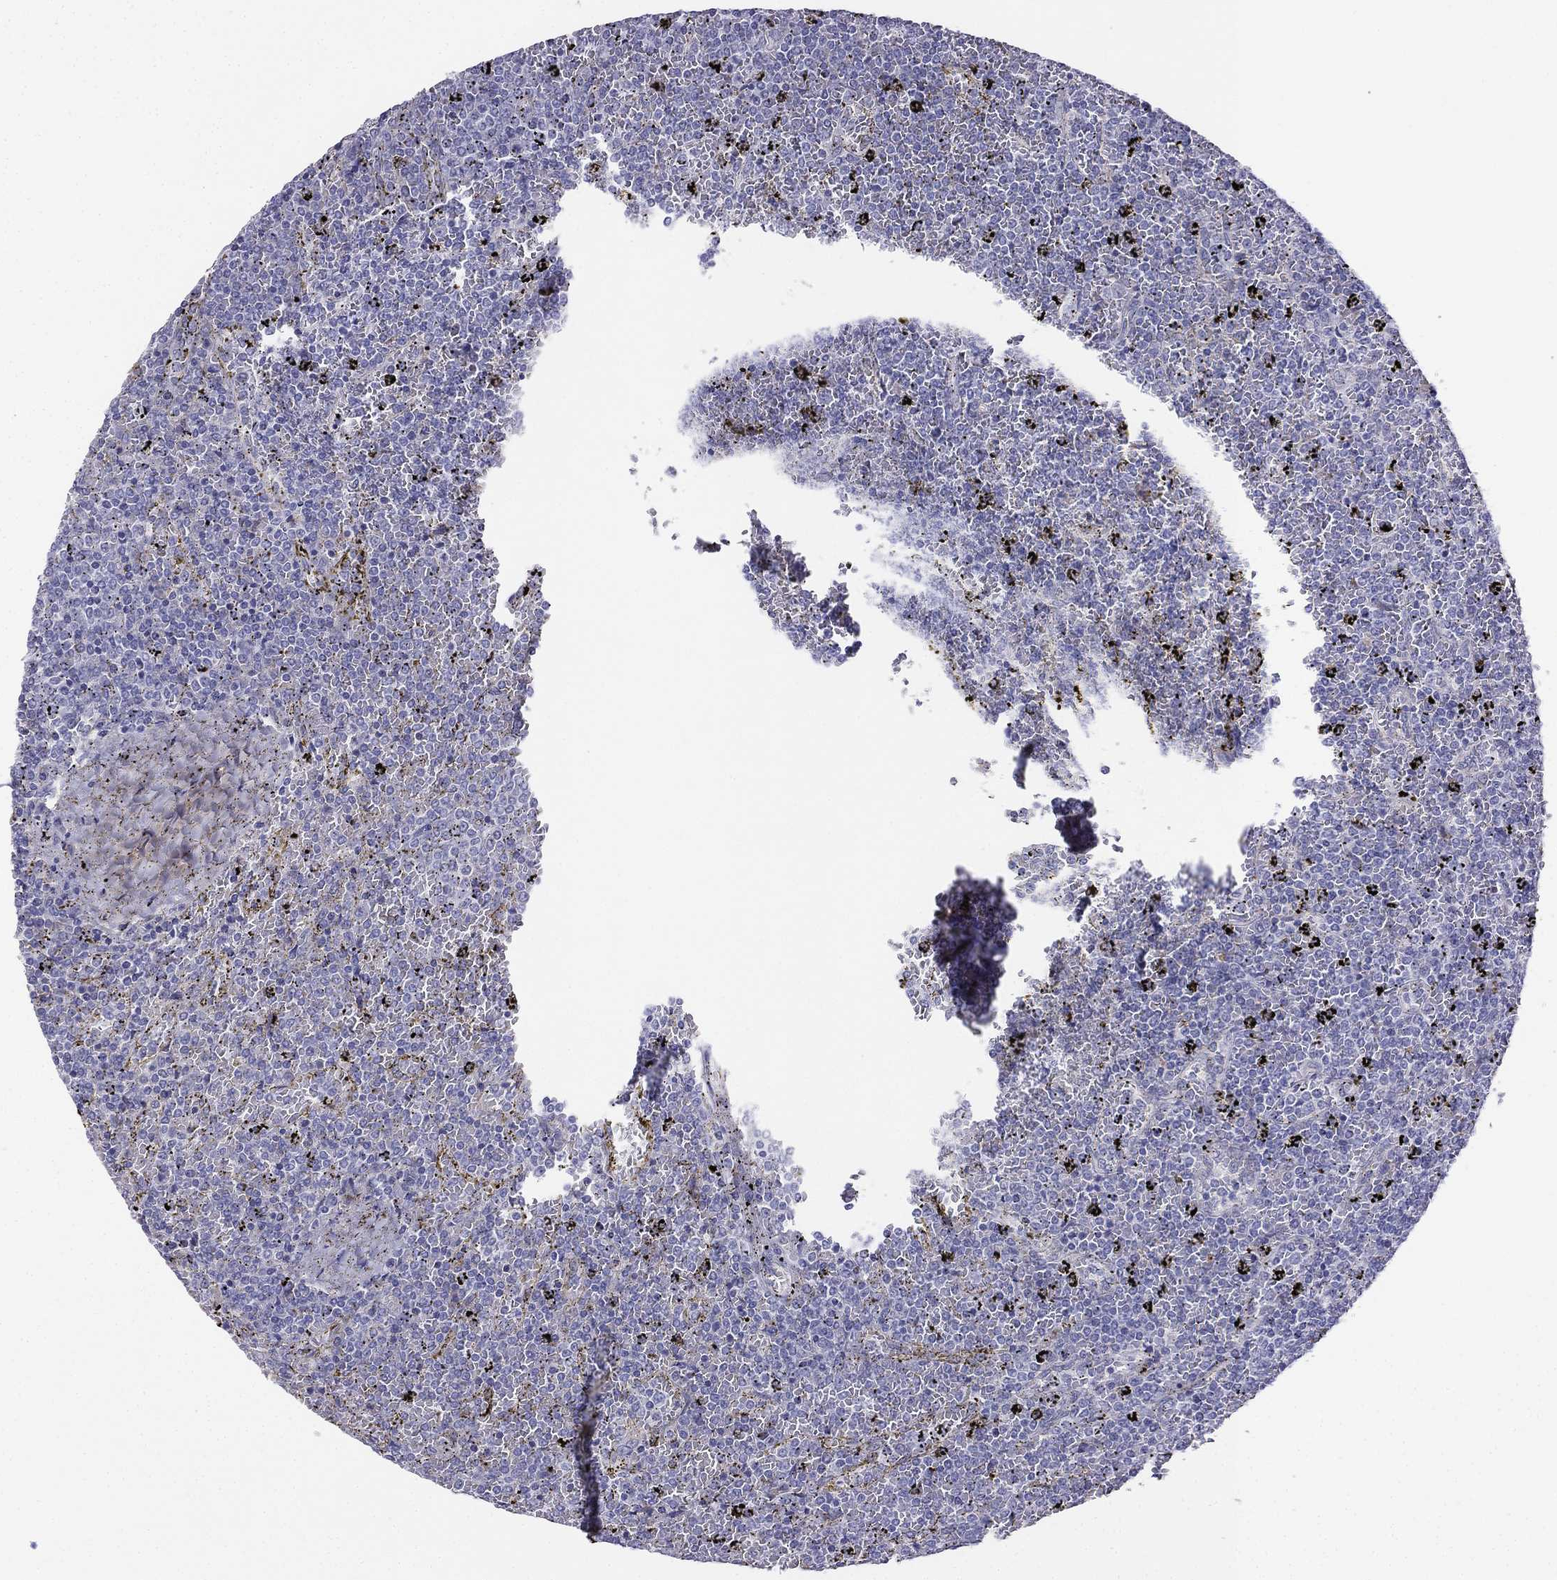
{"staining": {"intensity": "negative", "quantity": "none", "location": "none"}, "tissue": "lymphoma", "cell_type": "Tumor cells", "image_type": "cancer", "snomed": [{"axis": "morphology", "description": "Malignant lymphoma, non-Hodgkin's type, Low grade"}, {"axis": "topography", "description": "Spleen"}], "caption": "This micrograph is of malignant lymphoma, non-Hodgkin's type (low-grade) stained with IHC to label a protein in brown with the nuclei are counter-stained blue. There is no positivity in tumor cells. (Stains: DAB (3,3'-diaminobenzidine) IHC with hematoxylin counter stain, Microscopy: brightfield microscopy at high magnification).", "gene": "ALOXE3", "patient": {"sex": "female", "age": 77}}